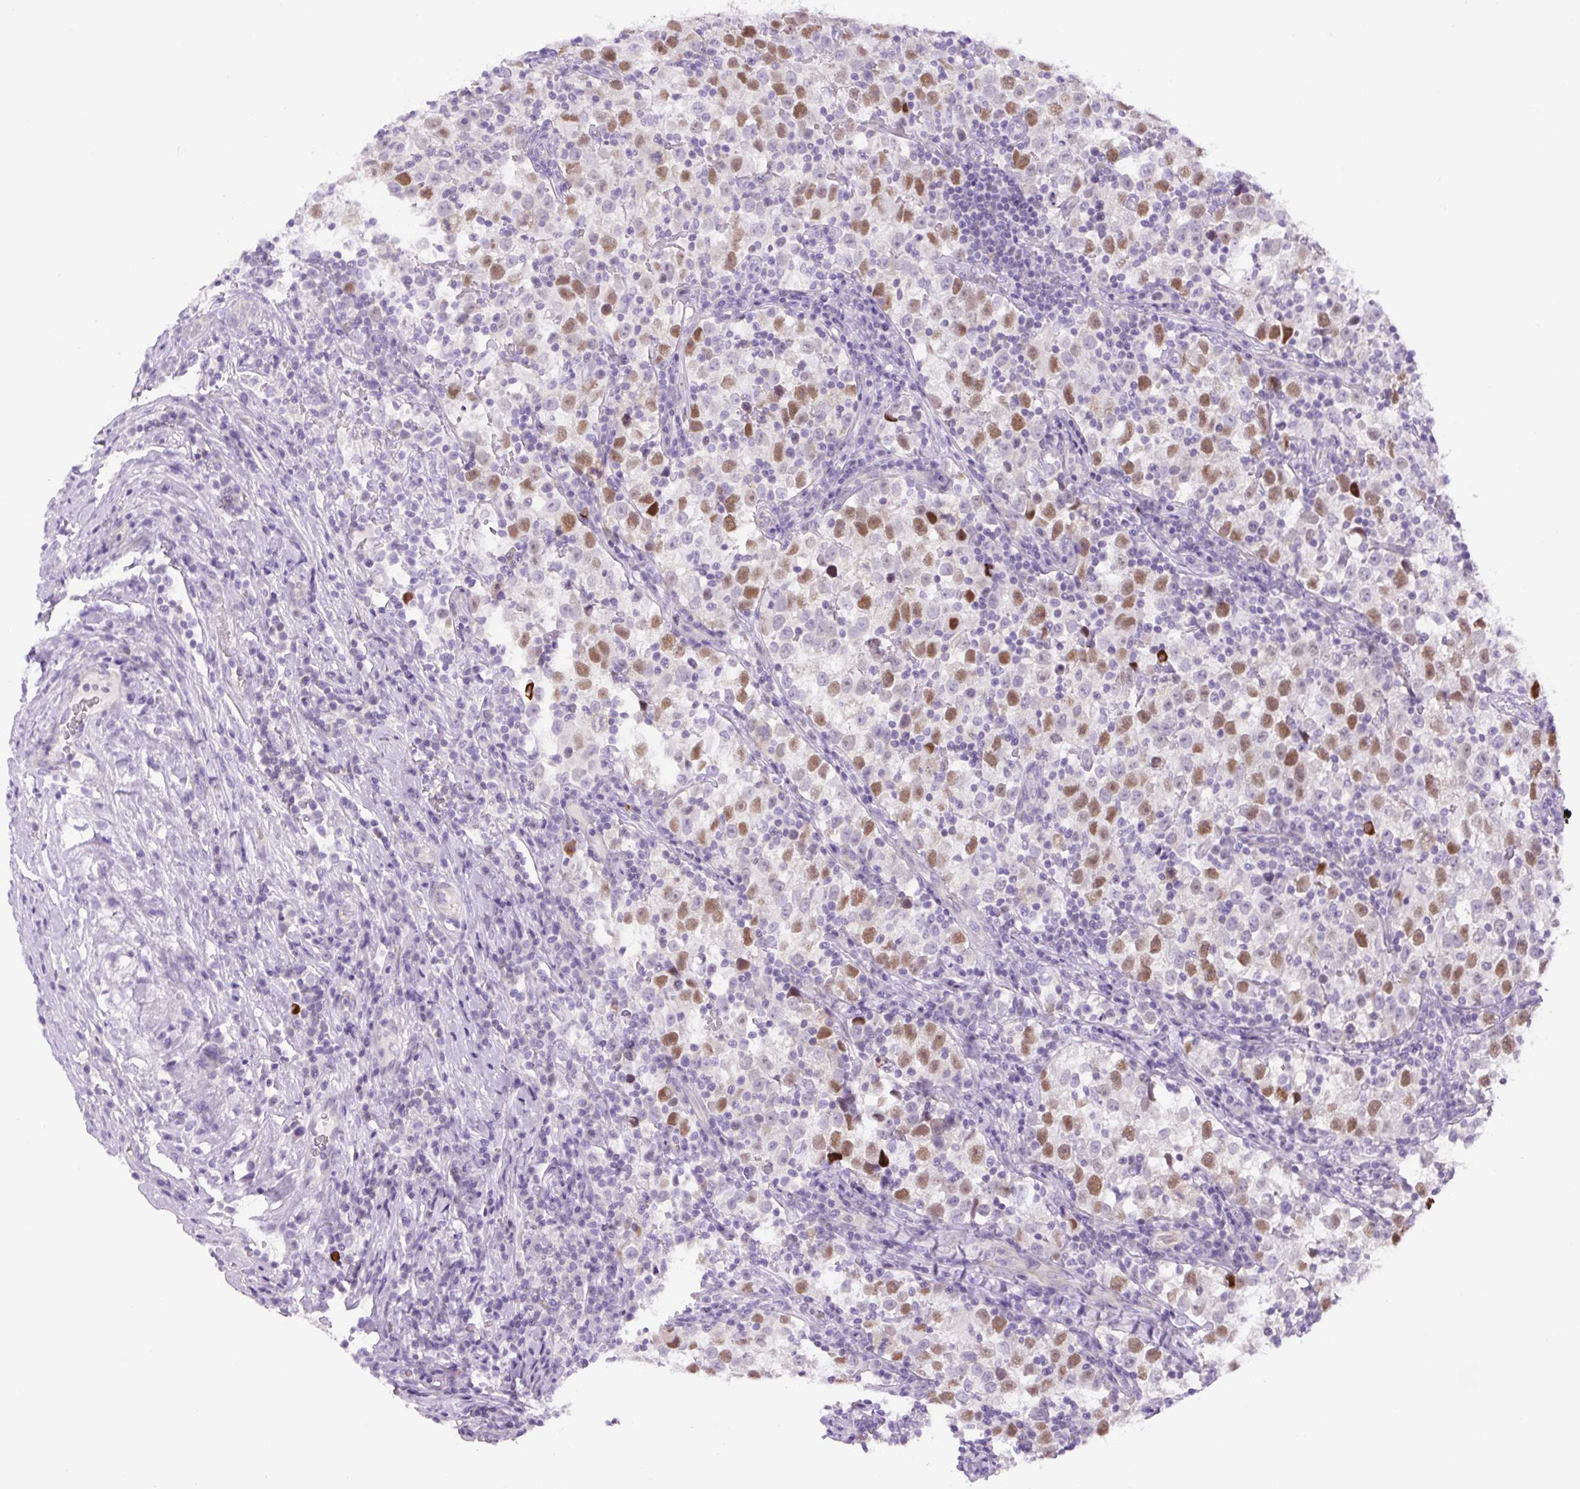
{"staining": {"intensity": "moderate", "quantity": "25%-75%", "location": "nuclear"}, "tissue": "testis cancer", "cell_type": "Tumor cells", "image_type": "cancer", "snomed": [{"axis": "morphology", "description": "Normal tissue, NOS"}, {"axis": "morphology", "description": "Seminoma, NOS"}, {"axis": "topography", "description": "Testis"}], "caption": "Immunohistochemical staining of testis seminoma exhibits medium levels of moderate nuclear protein expression in about 25%-75% of tumor cells.", "gene": "ADAMTS19", "patient": {"sex": "male", "age": 43}}